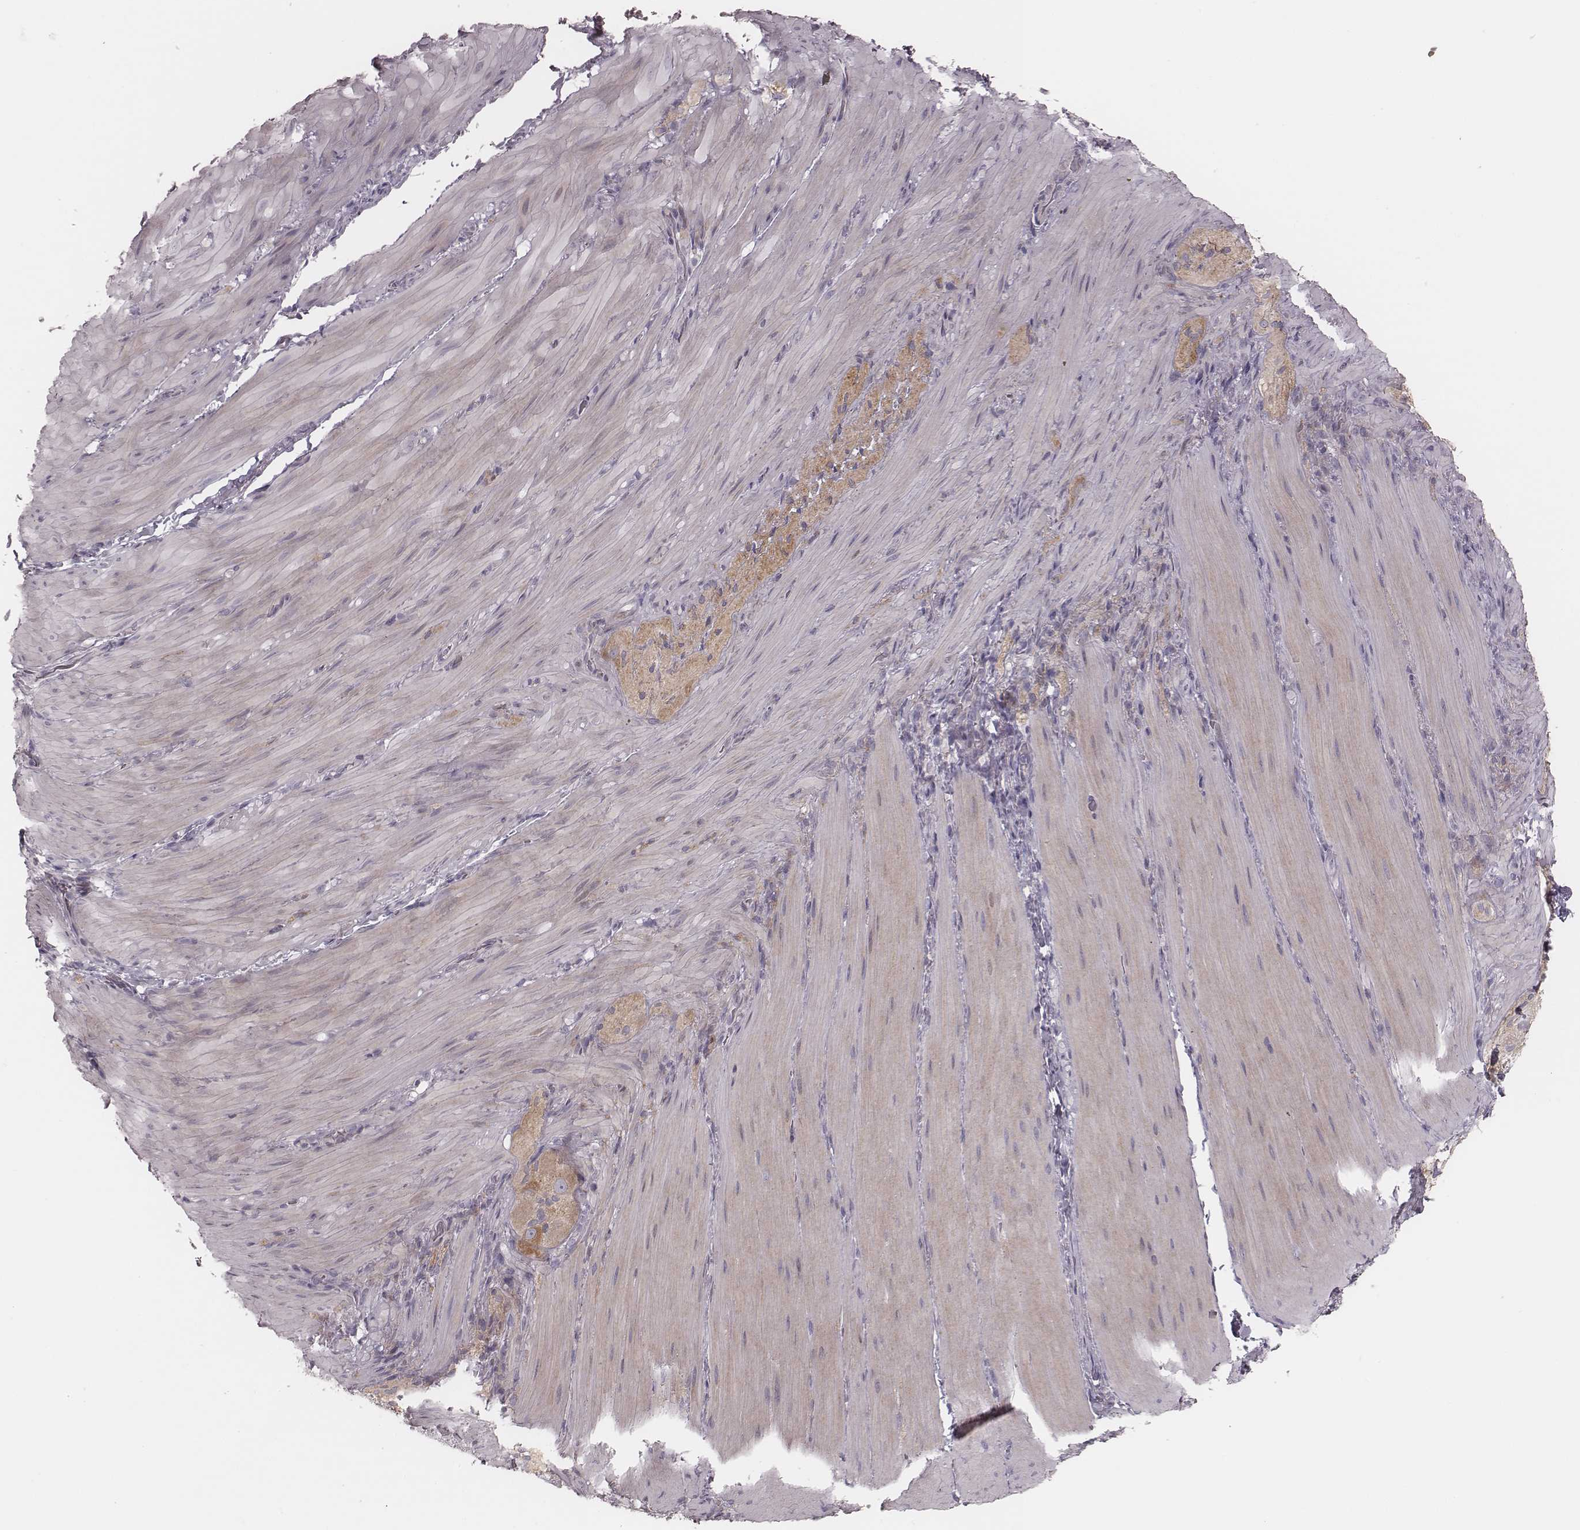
{"staining": {"intensity": "weak", "quantity": "<25%", "location": "cytoplasmic/membranous"}, "tissue": "smooth muscle", "cell_type": "Smooth muscle cells", "image_type": "normal", "snomed": [{"axis": "morphology", "description": "Normal tissue, NOS"}, {"axis": "topography", "description": "Smooth muscle"}, {"axis": "topography", "description": "Colon"}], "caption": "Immunohistochemistry (IHC) image of benign smooth muscle: smooth muscle stained with DAB reveals no significant protein expression in smooth muscle cells.", "gene": "KIF5C", "patient": {"sex": "male", "age": 73}}